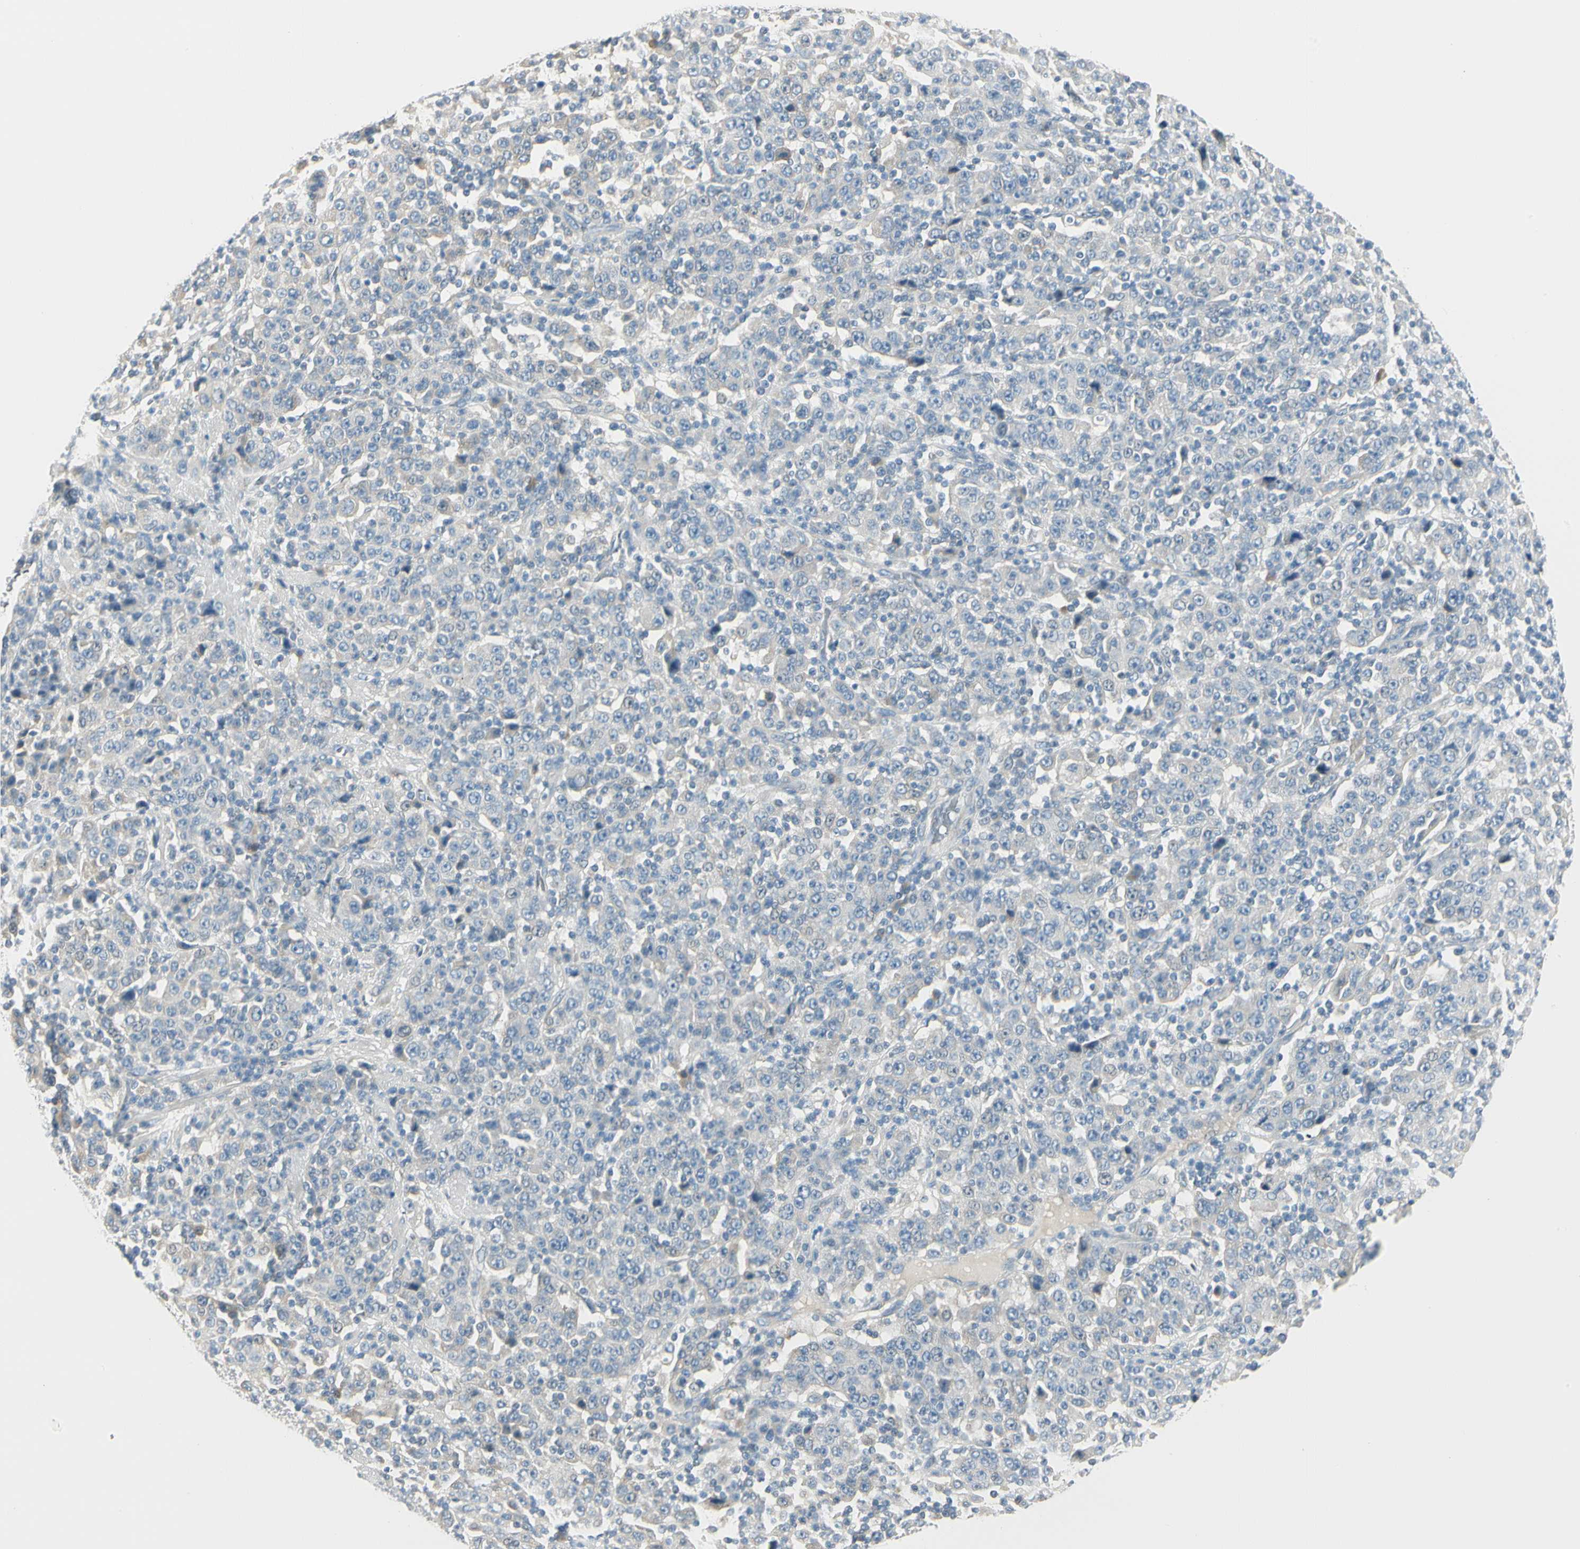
{"staining": {"intensity": "negative", "quantity": "none", "location": "none"}, "tissue": "stomach cancer", "cell_type": "Tumor cells", "image_type": "cancer", "snomed": [{"axis": "morphology", "description": "Normal tissue, NOS"}, {"axis": "morphology", "description": "Adenocarcinoma, NOS"}, {"axis": "topography", "description": "Stomach, upper"}, {"axis": "topography", "description": "Stomach"}], "caption": "Stomach adenocarcinoma was stained to show a protein in brown. There is no significant positivity in tumor cells.", "gene": "SLC6A15", "patient": {"sex": "male", "age": 59}}